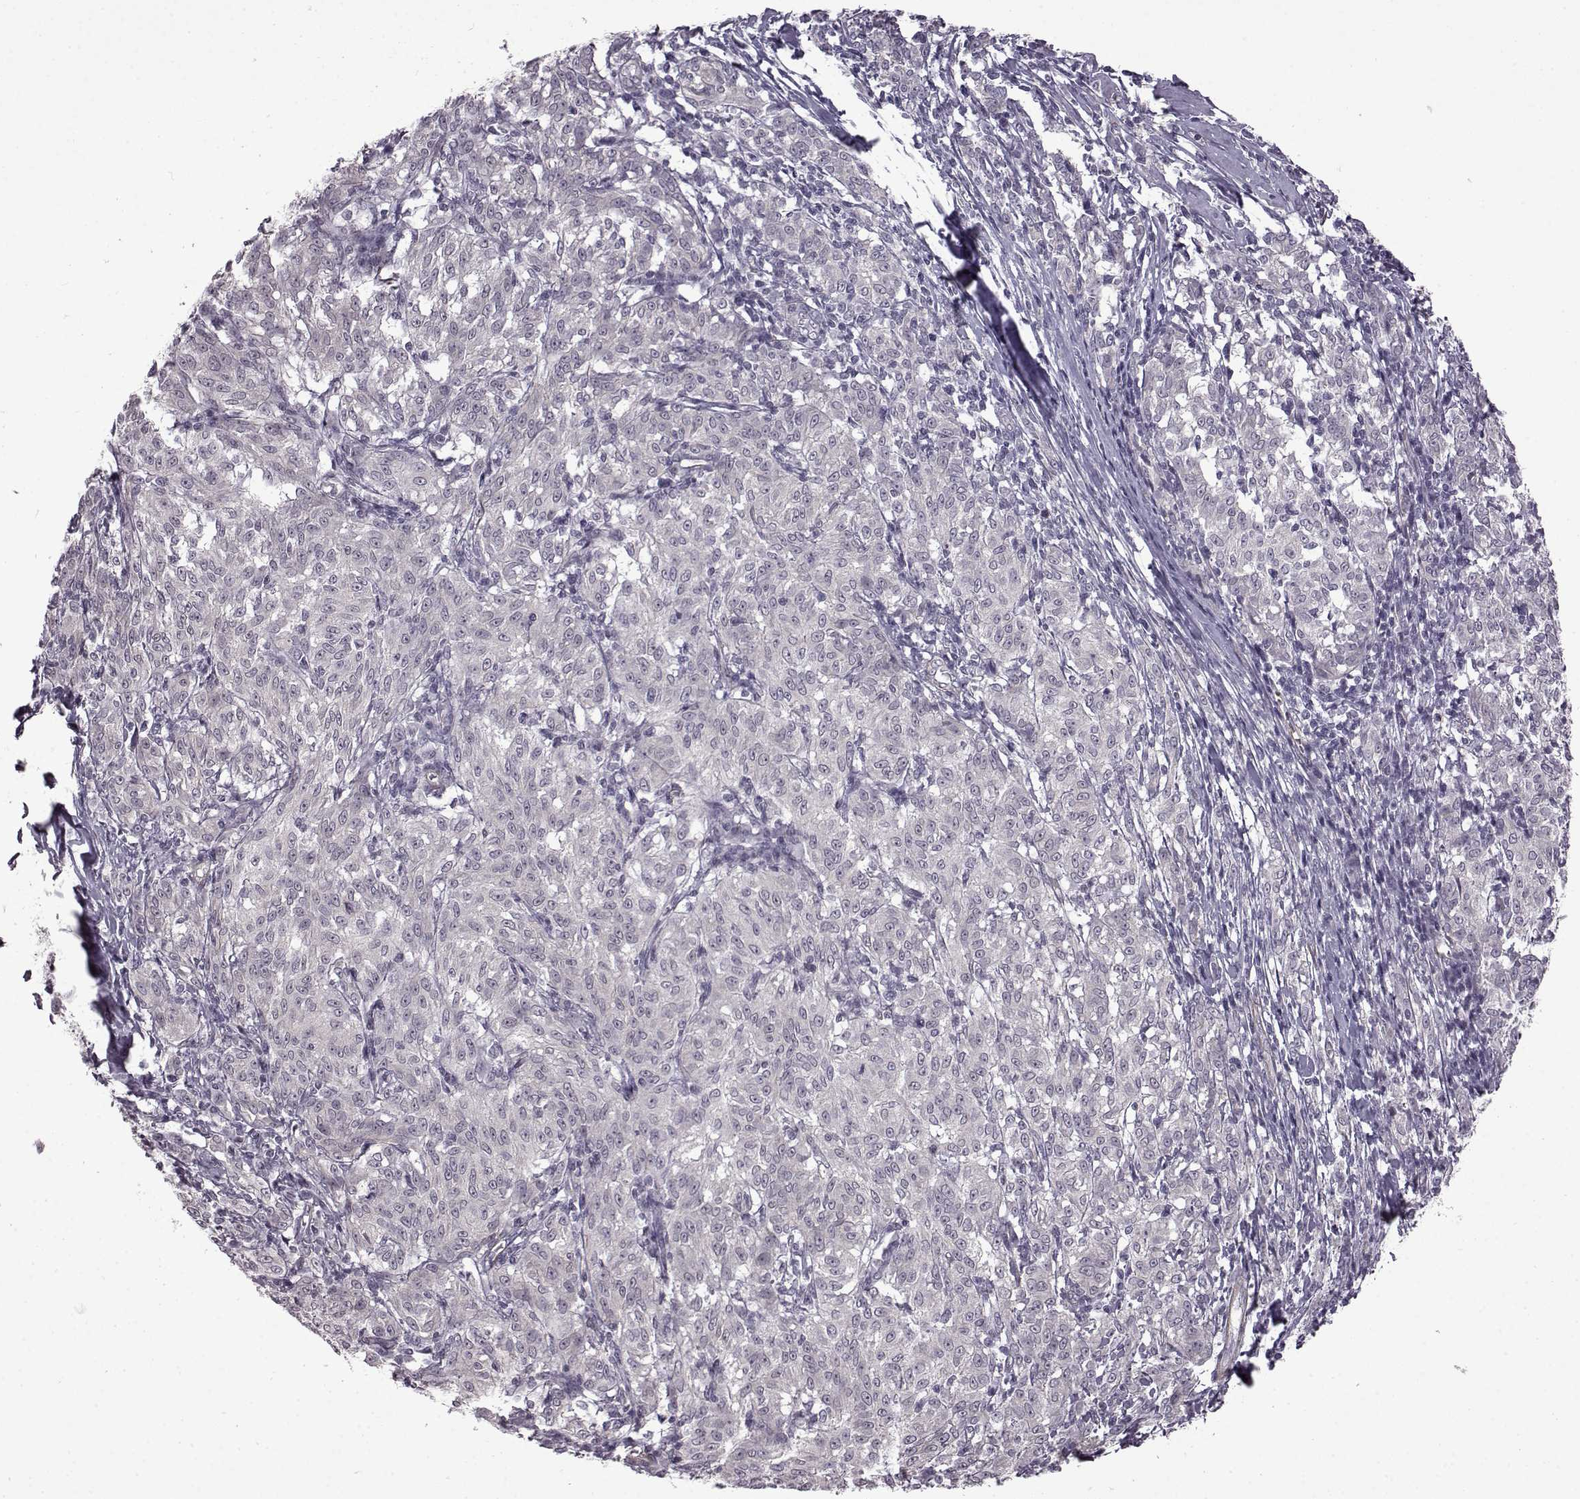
{"staining": {"intensity": "negative", "quantity": "none", "location": "none"}, "tissue": "melanoma", "cell_type": "Tumor cells", "image_type": "cancer", "snomed": [{"axis": "morphology", "description": "Malignant melanoma, NOS"}, {"axis": "topography", "description": "Skin"}], "caption": "High magnification brightfield microscopy of malignant melanoma stained with DAB (3,3'-diaminobenzidine) (brown) and counterstained with hematoxylin (blue): tumor cells show no significant expression.", "gene": "SYNPO2", "patient": {"sex": "female", "age": 72}}